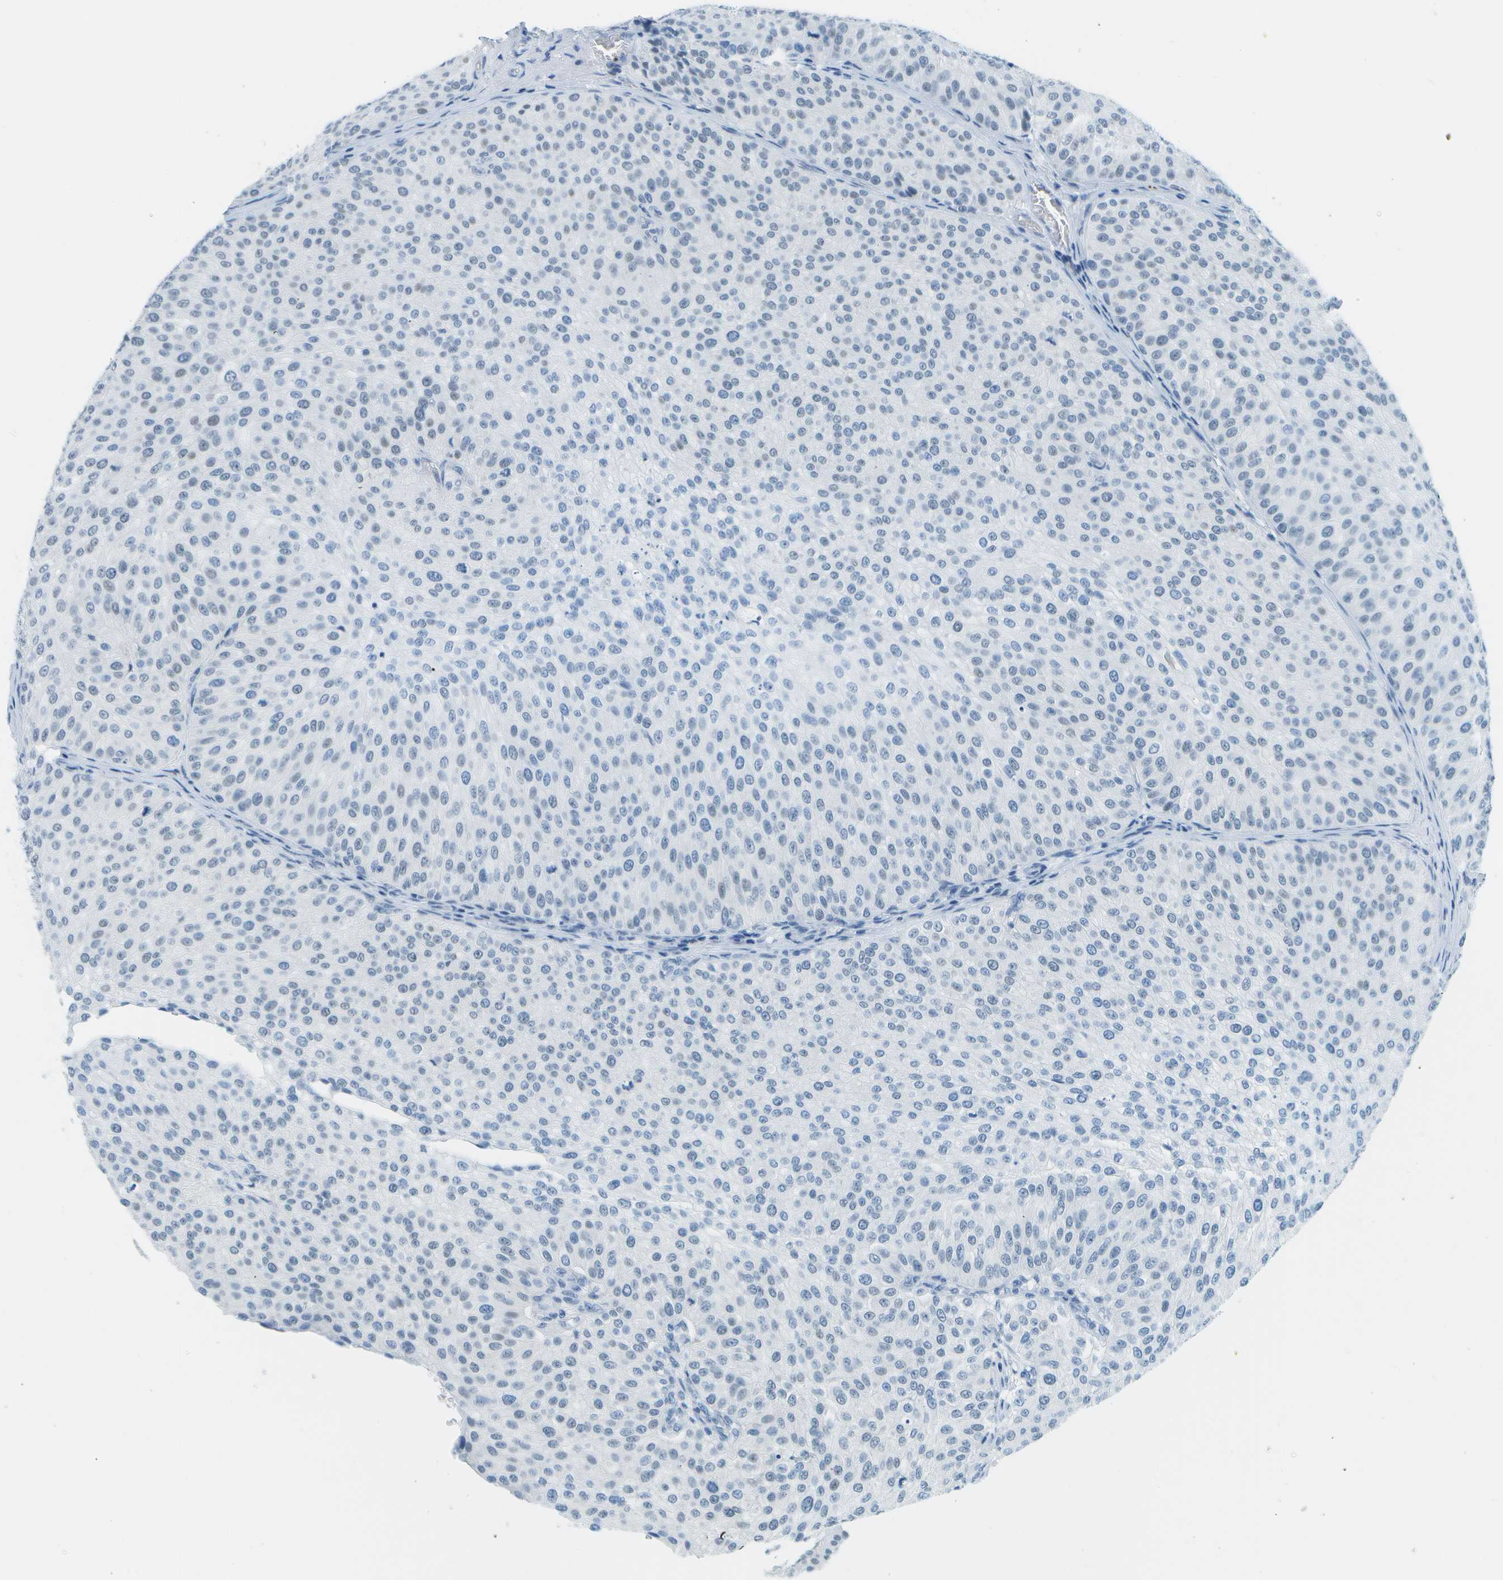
{"staining": {"intensity": "negative", "quantity": "none", "location": "none"}, "tissue": "urothelial cancer", "cell_type": "Tumor cells", "image_type": "cancer", "snomed": [{"axis": "morphology", "description": "Urothelial carcinoma, Low grade"}, {"axis": "topography", "description": "Smooth muscle"}, {"axis": "topography", "description": "Urinary bladder"}], "caption": "Photomicrograph shows no significant protein positivity in tumor cells of low-grade urothelial carcinoma.", "gene": "NEK11", "patient": {"sex": "male", "age": 60}}